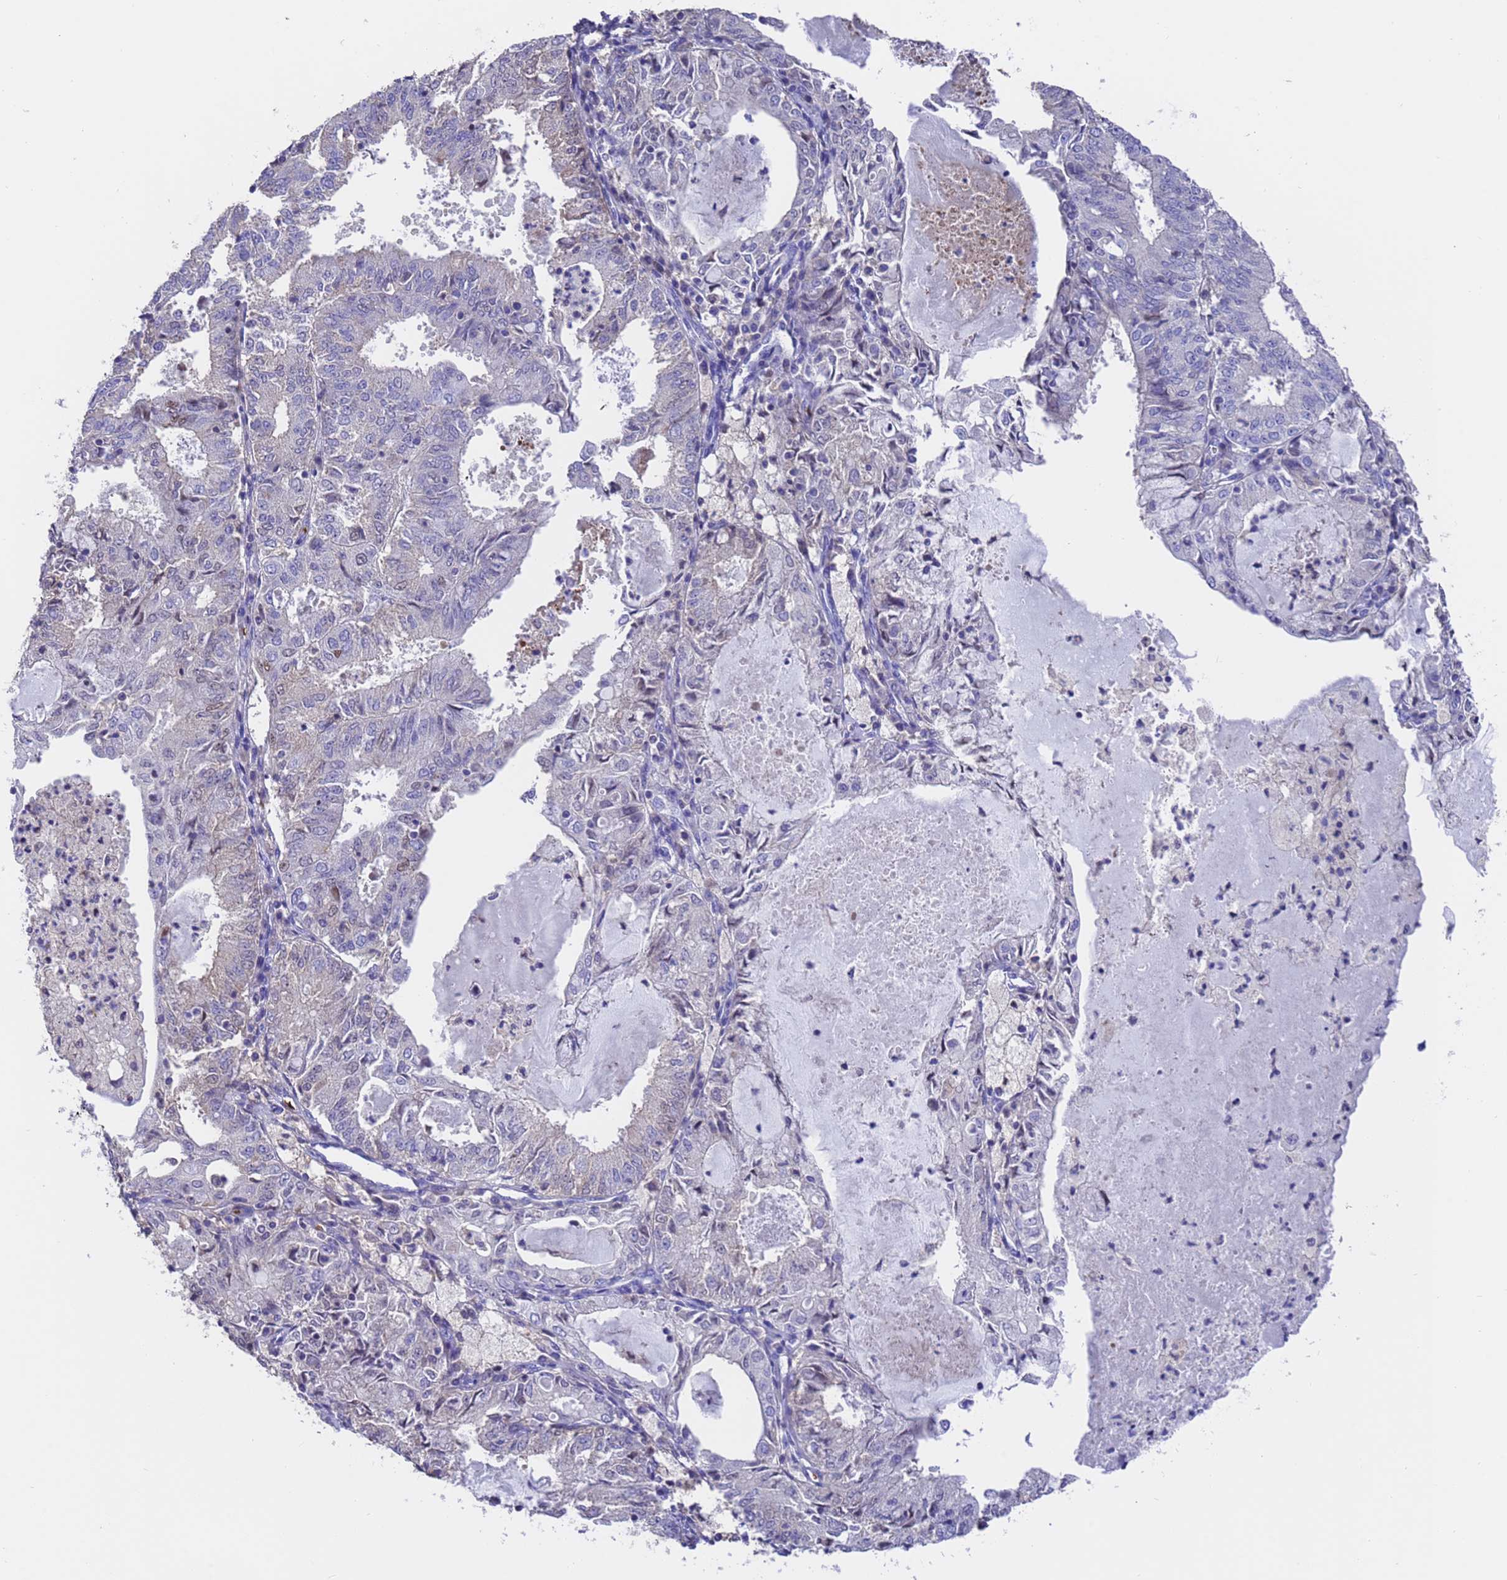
{"staining": {"intensity": "negative", "quantity": "none", "location": "none"}, "tissue": "endometrial cancer", "cell_type": "Tumor cells", "image_type": "cancer", "snomed": [{"axis": "morphology", "description": "Adenocarcinoma, NOS"}, {"axis": "topography", "description": "Endometrium"}], "caption": "Tumor cells show no significant staining in endometrial cancer (adenocarcinoma).", "gene": "ELP6", "patient": {"sex": "female", "age": 57}}